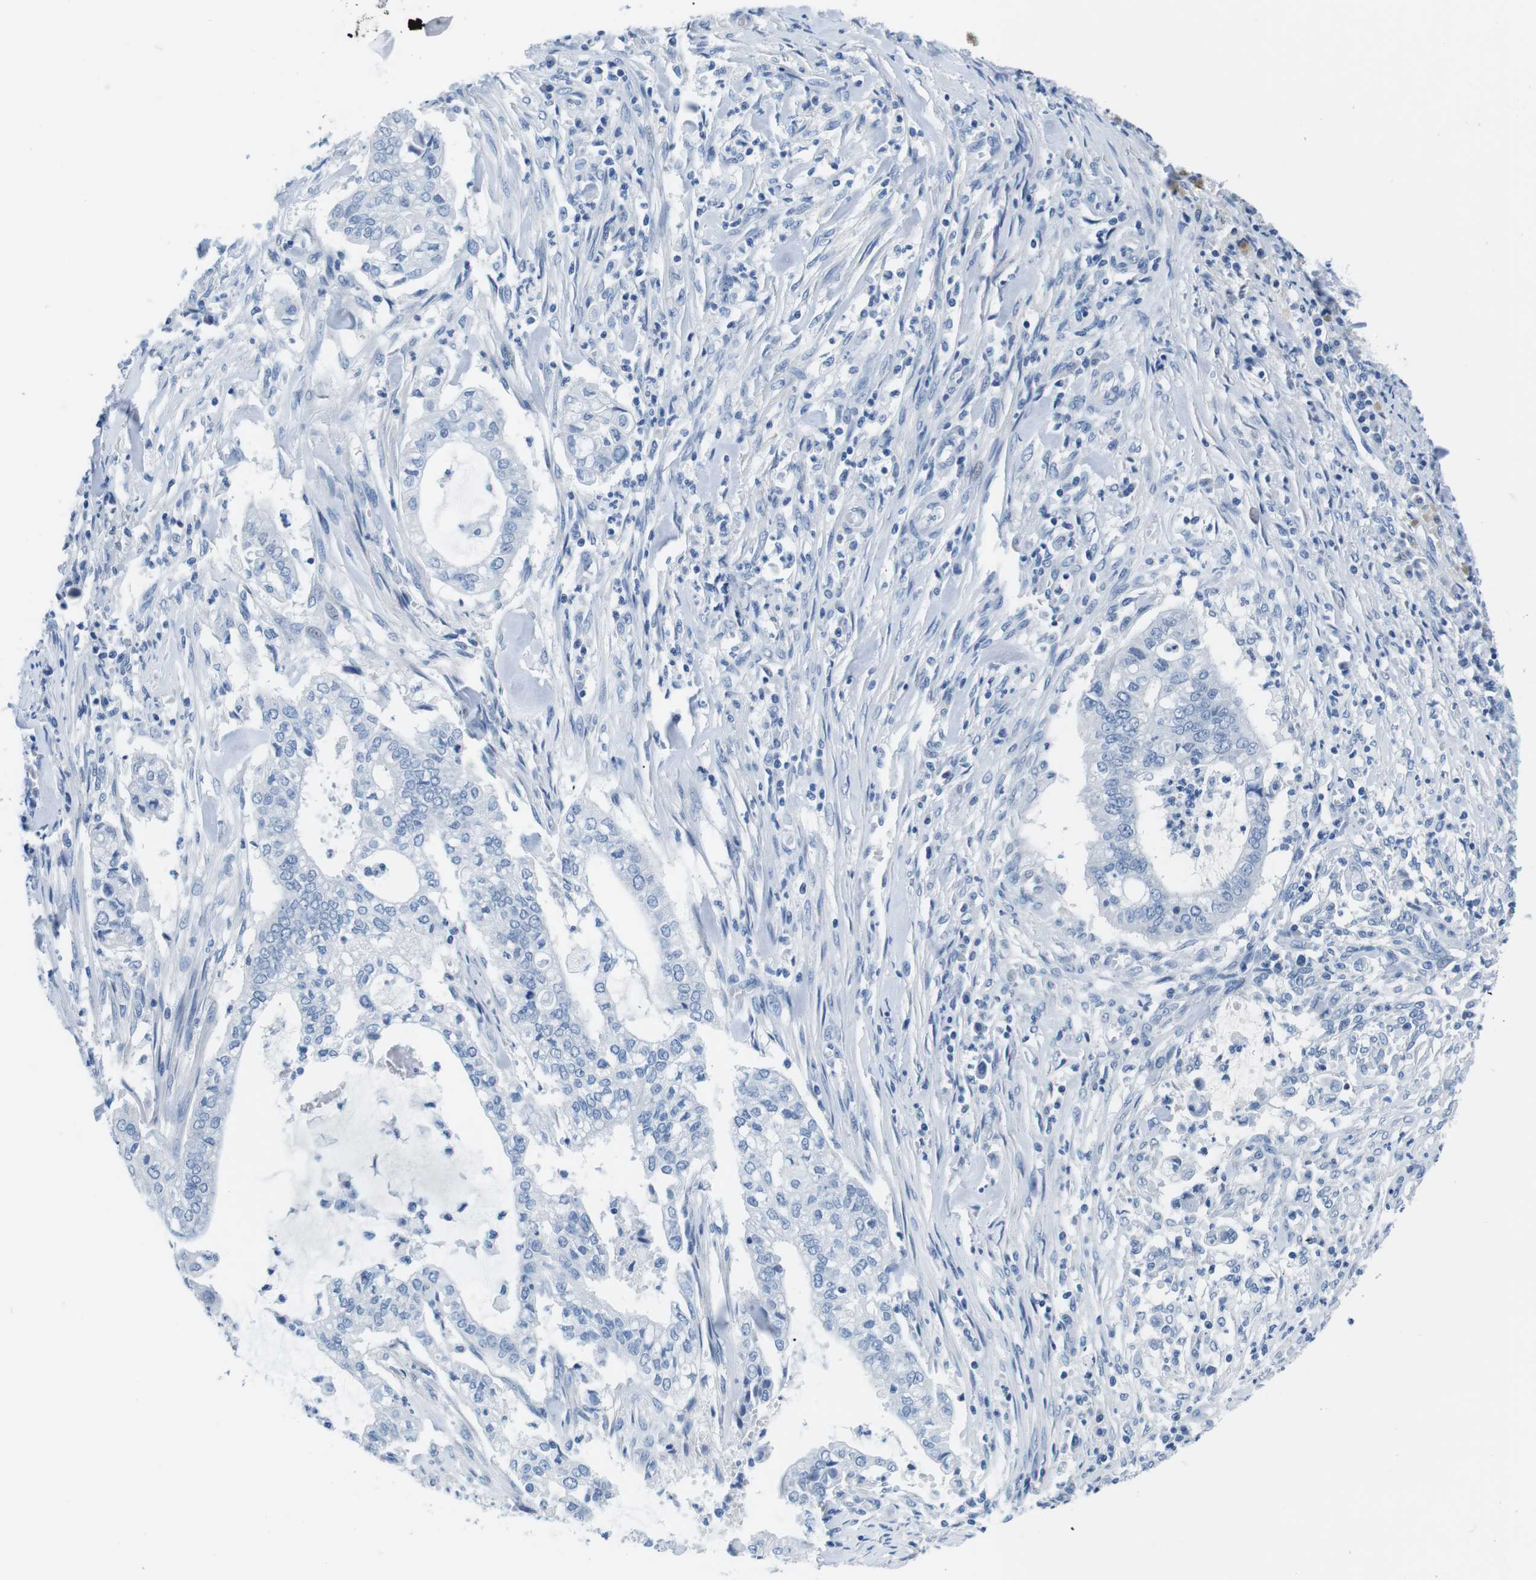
{"staining": {"intensity": "strong", "quantity": "<25%", "location": "cytoplasmic/membranous"}, "tissue": "cervical cancer", "cell_type": "Tumor cells", "image_type": "cancer", "snomed": [{"axis": "morphology", "description": "Adenocarcinoma, NOS"}, {"axis": "topography", "description": "Cervix"}], "caption": "Immunohistochemistry (DAB (3,3'-diaminobenzidine)) staining of human cervical cancer exhibits strong cytoplasmic/membranous protein staining in about <25% of tumor cells.", "gene": "MUC2", "patient": {"sex": "female", "age": 44}}